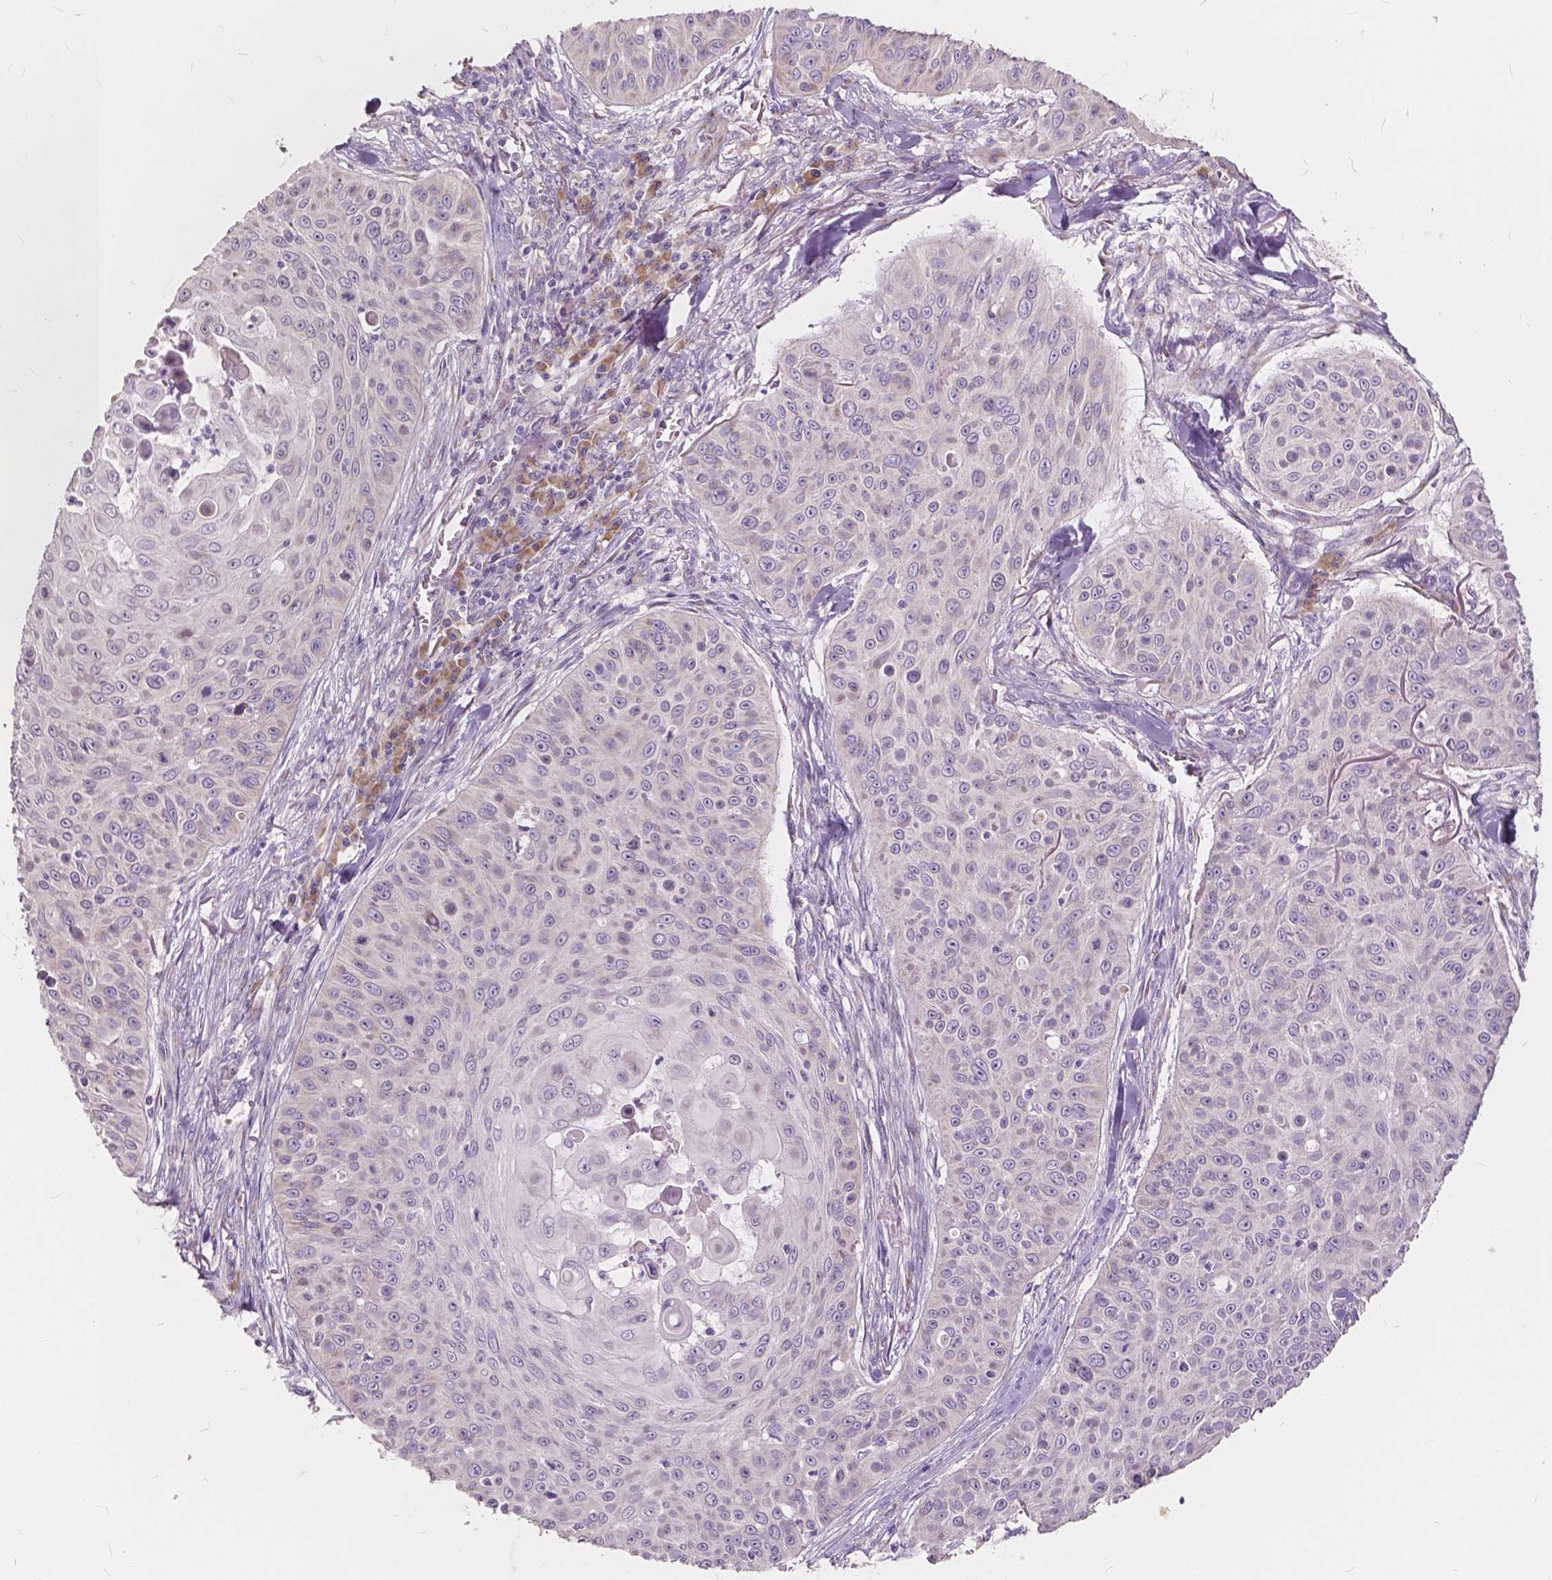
{"staining": {"intensity": "negative", "quantity": "none", "location": "none"}, "tissue": "skin cancer", "cell_type": "Tumor cells", "image_type": "cancer", "snomed": [{"axis": "morphology", "description": "Squamous cell carcinoma, NOS"}, {"axis": "topography", "description": "Skin"}], "caption": "Tumor cells are negative for brown protein staining in skin cancer.", "gene": "SLC7A8", "patient": {"sex": "male", "age": 82}}